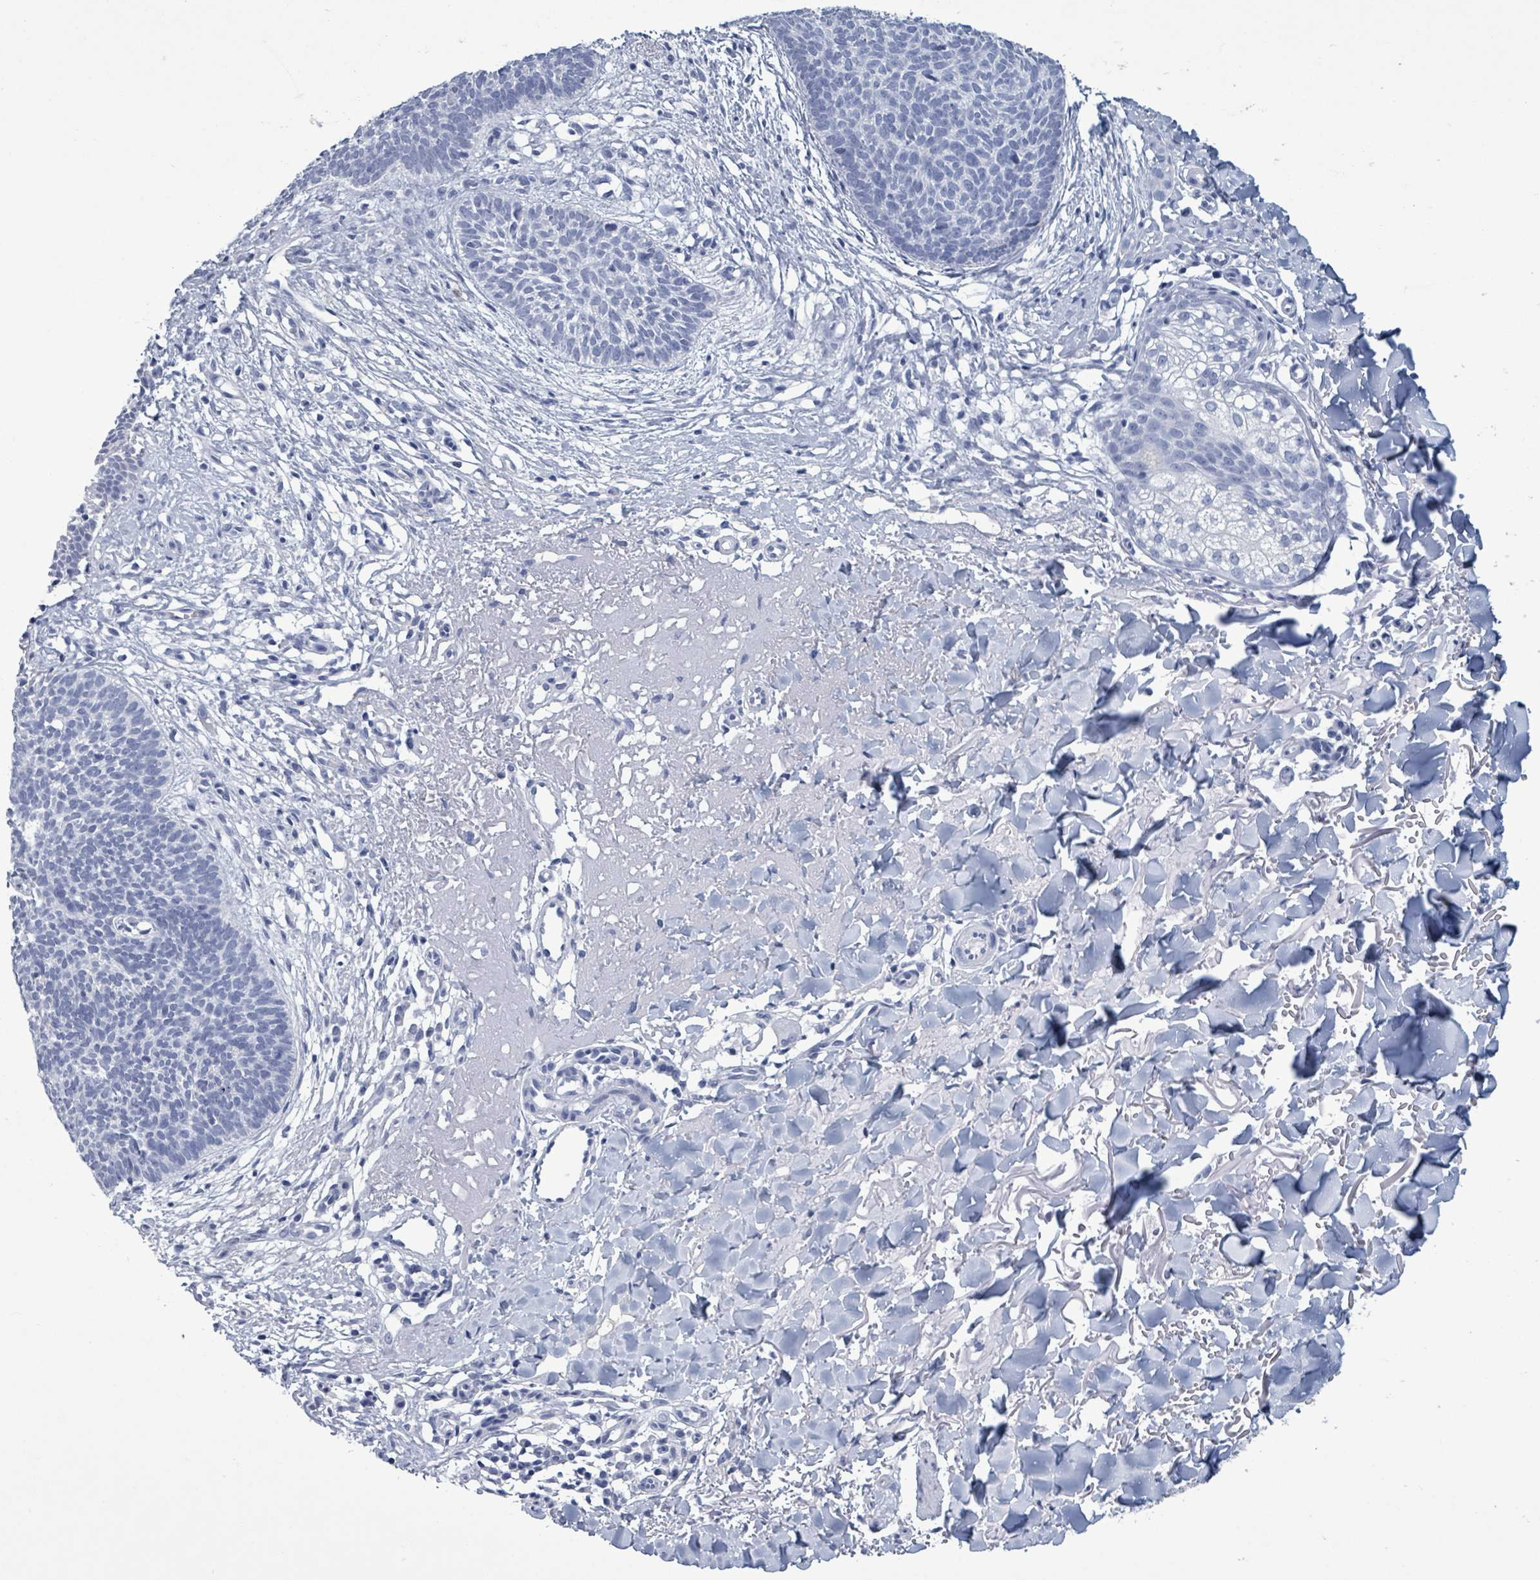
{"staining": {"intensity": "negative", "quantity": "none", "location": "none"}, "tissue": "skin cancer", "cell_type": "Tumor cells", "image_type": "cancer", "snomed": [{"axis": "morphology", "description": "Basal cell carcinoma"}, {"axis": "topography", "description": "Skin"}], "caption": "Skin cancer was stained to show a protein in brown. There is no significant staining in tumor cells. (DAB IHC with hematoxylin counter stain).", "gene": "NKX2-1", "patient": {"sex": "male", "age": 84}}